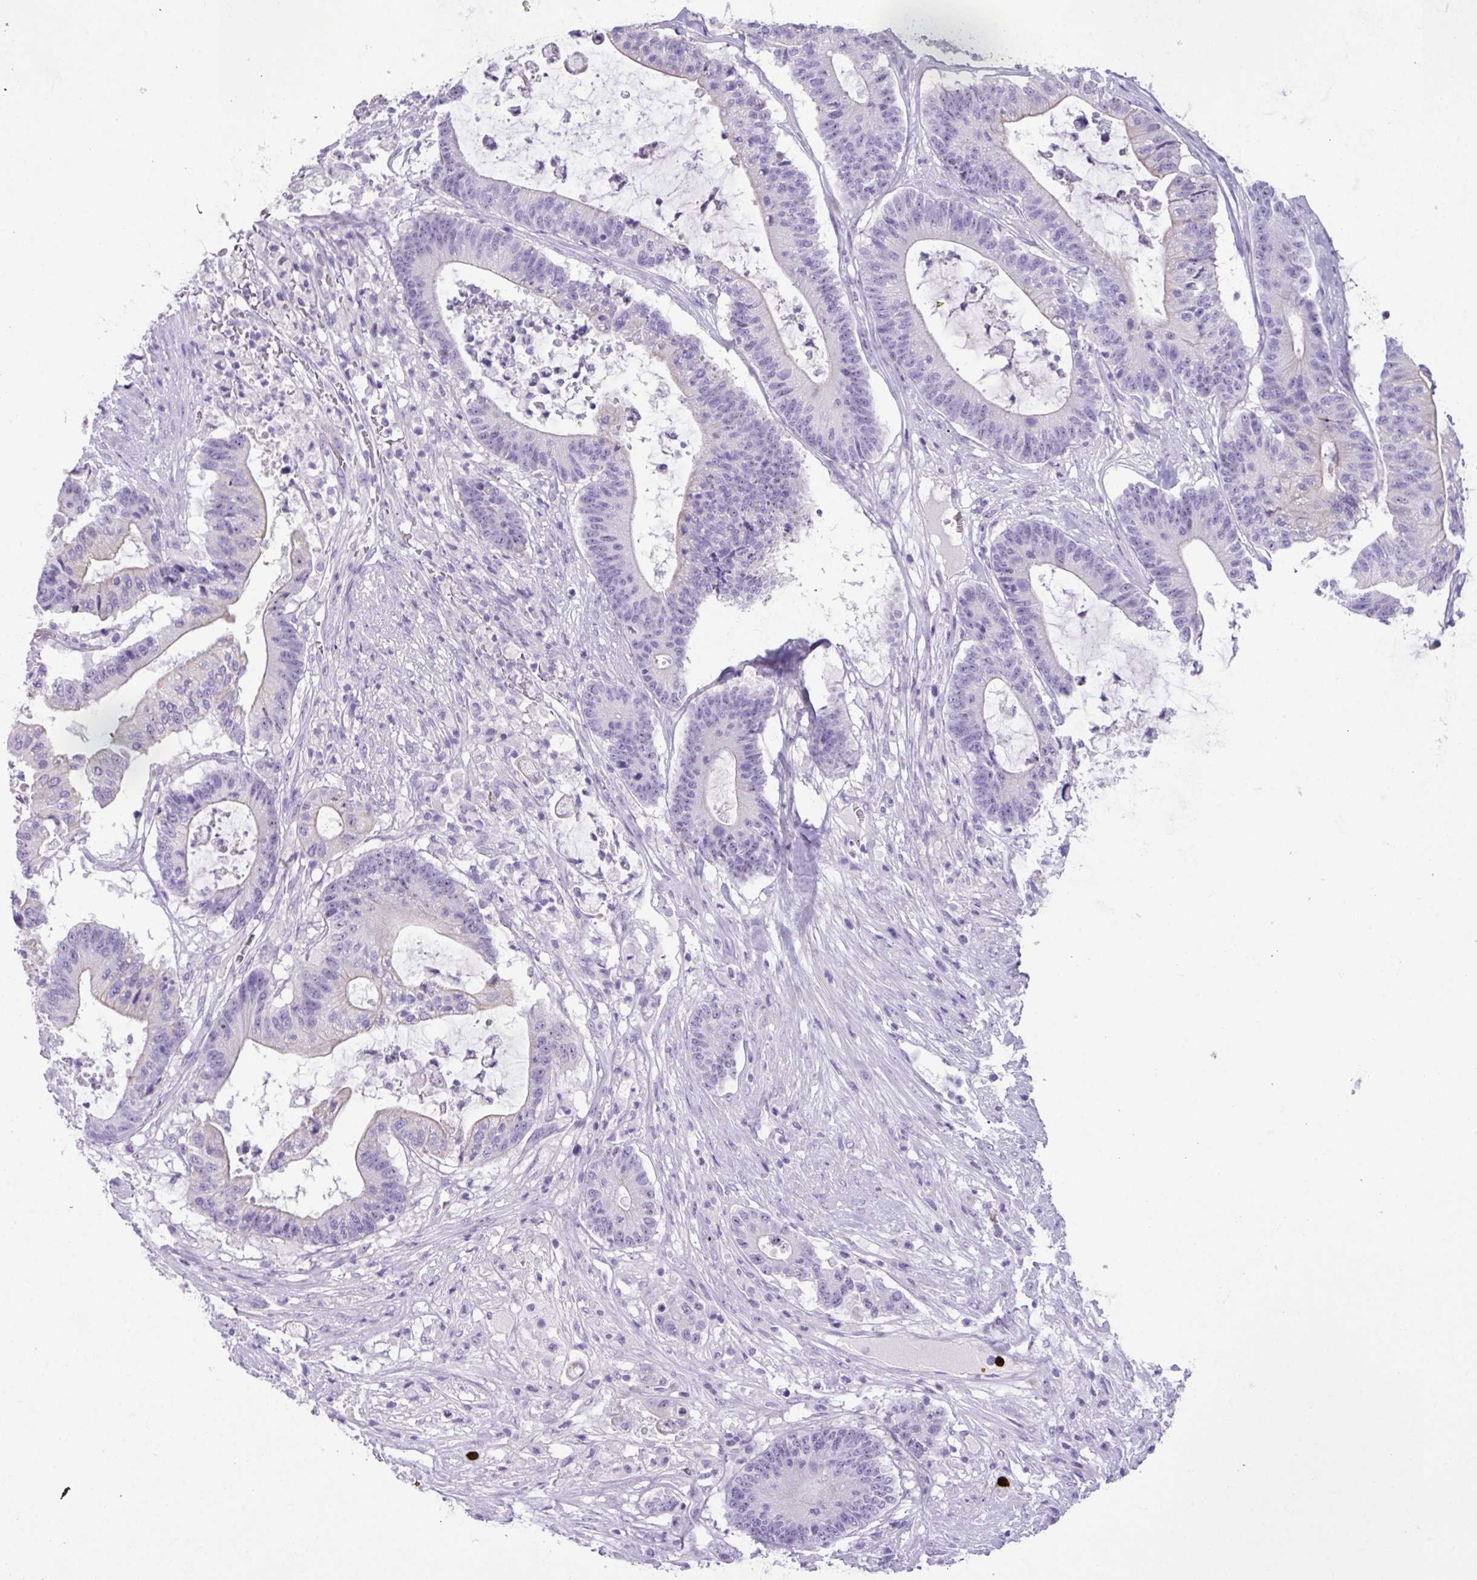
{"staining": {"intensity": "negative", "quantity": "none", "location": "none"}, "tissue": "colorectal cancer", "cell_type": "Tumor cells", "image_type": "cancer", "snomed": [{"axis": "morphology", "description": "Adenocarcinoma, NOS"}, {"axis": "topography", "description": "Colon"}], "caption": "The image displays no significant expression in tumor cells of colorectal cancer (adenocarcinoma).", "gene": "MRM2", "patient": {"sex": "female", "age": 84}}